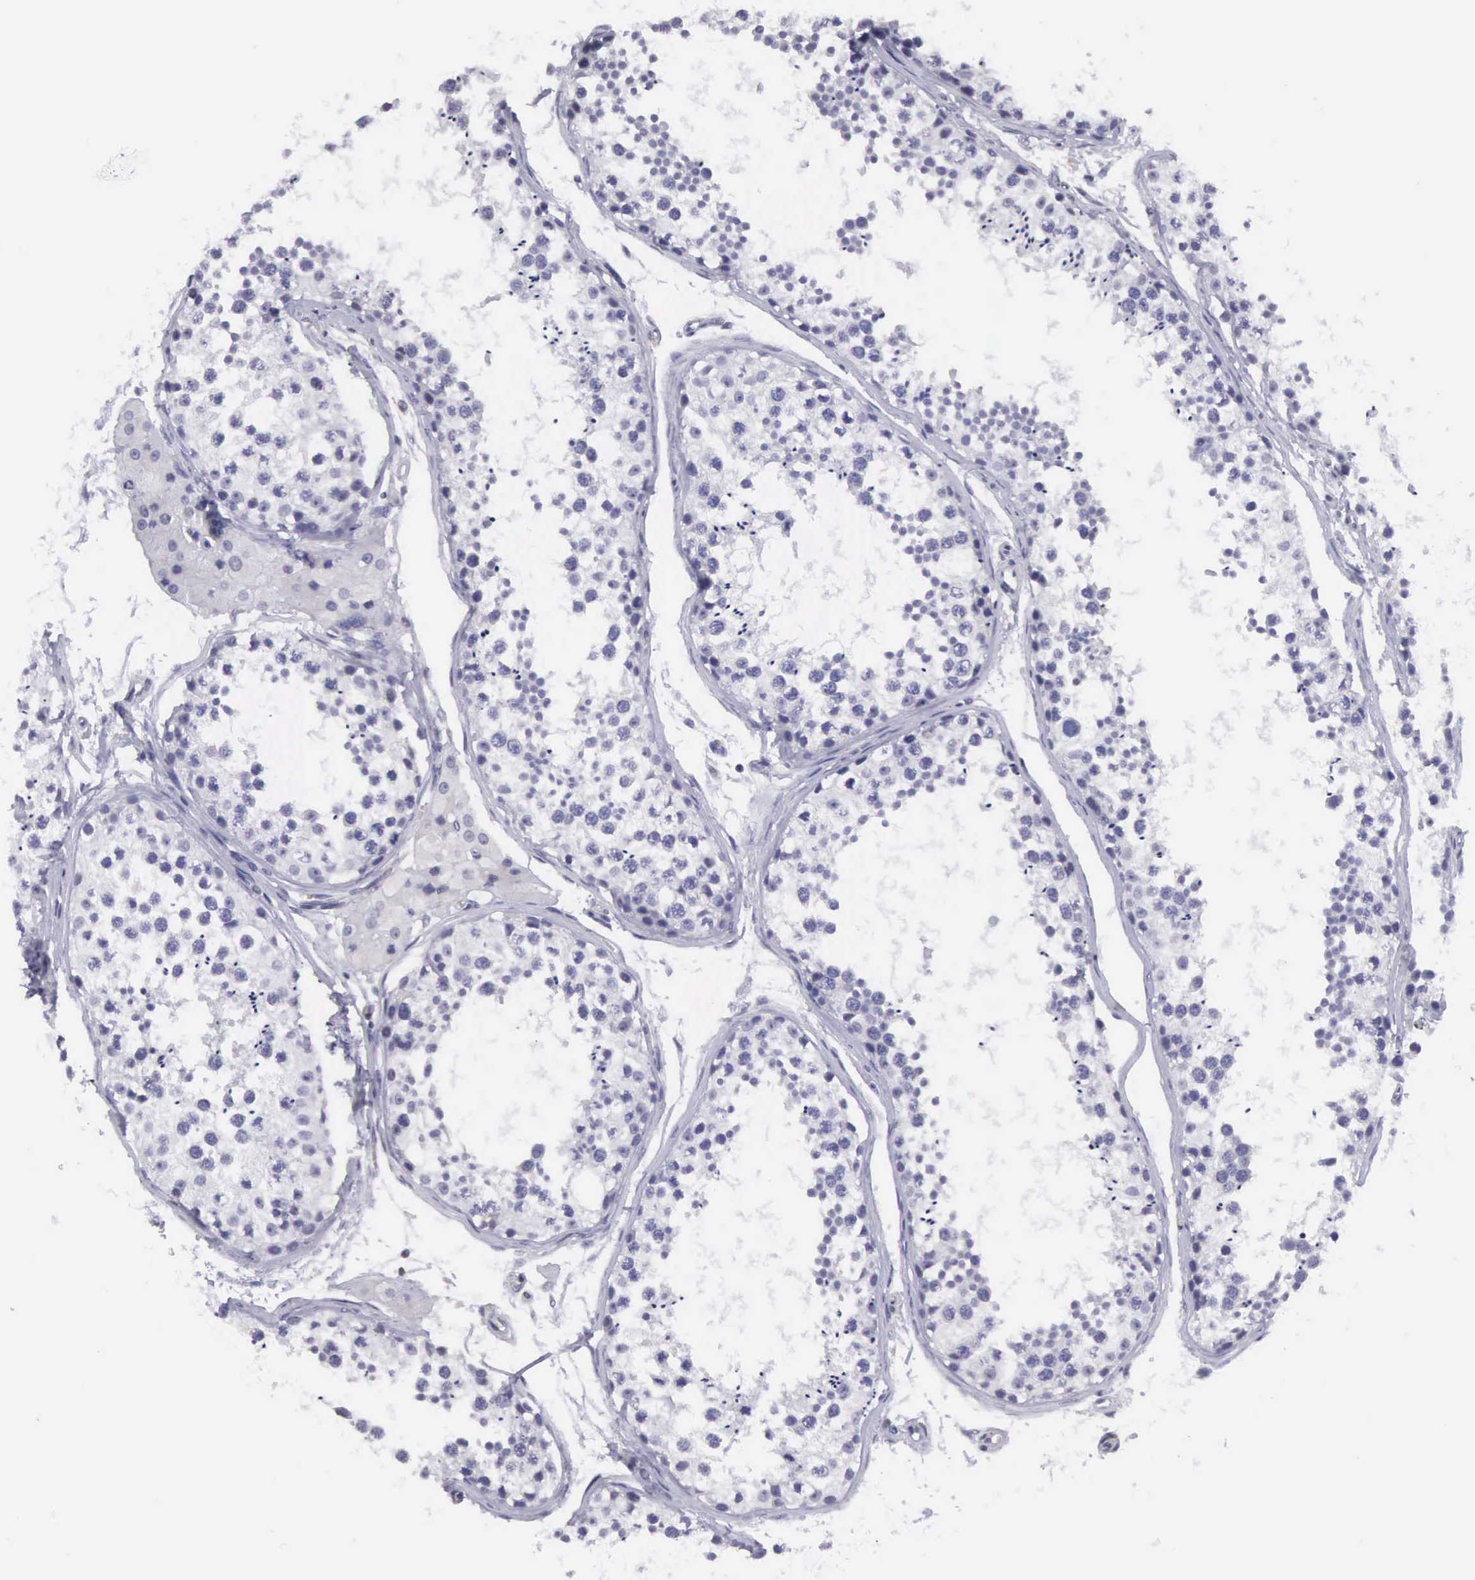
{"staining": {"intensity": "moderate", "quantity": "25%-75%", "location": "nuclear"}, "tissue": "testis", "cell_type": "Cells in seminiferous ducts", "image_type": "normal", "snomed": [{"axis": "morphology", "description": "Normal tissue, NOS"}, {"axis": "topography", "description": "Testis"}], "caption": "Immunohistochemical staining of unremarkable human testis reveals 25%-75% levels of moderate nuclear protein positivity in approximately 25%-75% of cells in seminiferous ducts.", "gene": "ETV6", "patient": {"sex": "male", "age": 57}}